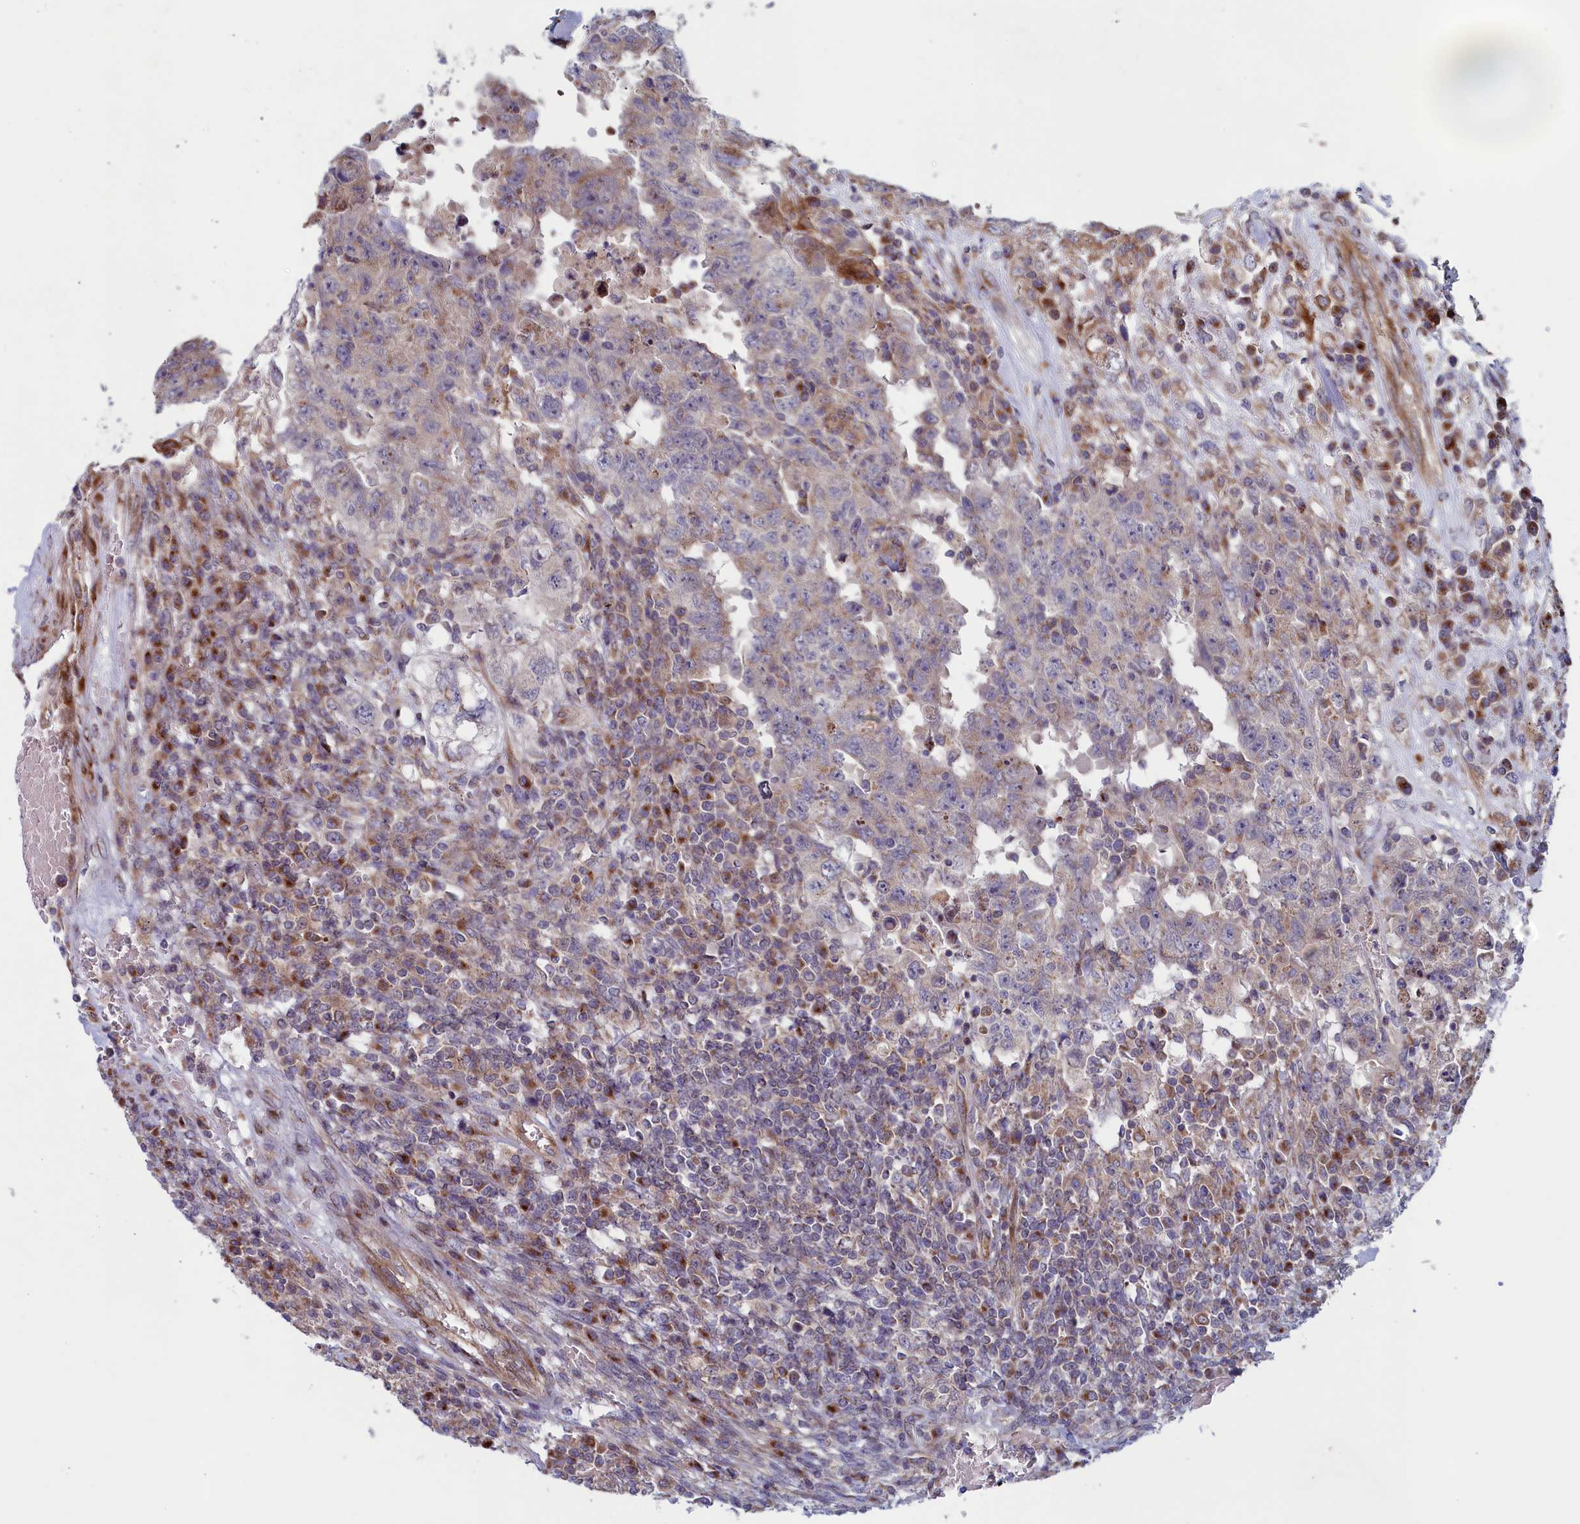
{"staining": {"intensity": "weak", "quantity": "<25%", "location": "cytoplasmic/membranous"}, "tissue": "testis cancer", "cell_type": "Tumor cells", "image_type": "cancer", "snomed": [{"axis": "morphology", "description": "Carcinoma, Embryonal, NOS"}, {"axis": "topography", "description": "Testis"}], "caption": "Tumor cells are negative for protein expression in human testis embryonal carcinoma. (Brightfield microscopy of DAB (3,3'-diaminobenzidine) immunohistochemistry at high magnification).", "gene": "MTFMT", "patient": {"sex": "male", "age": 26}}